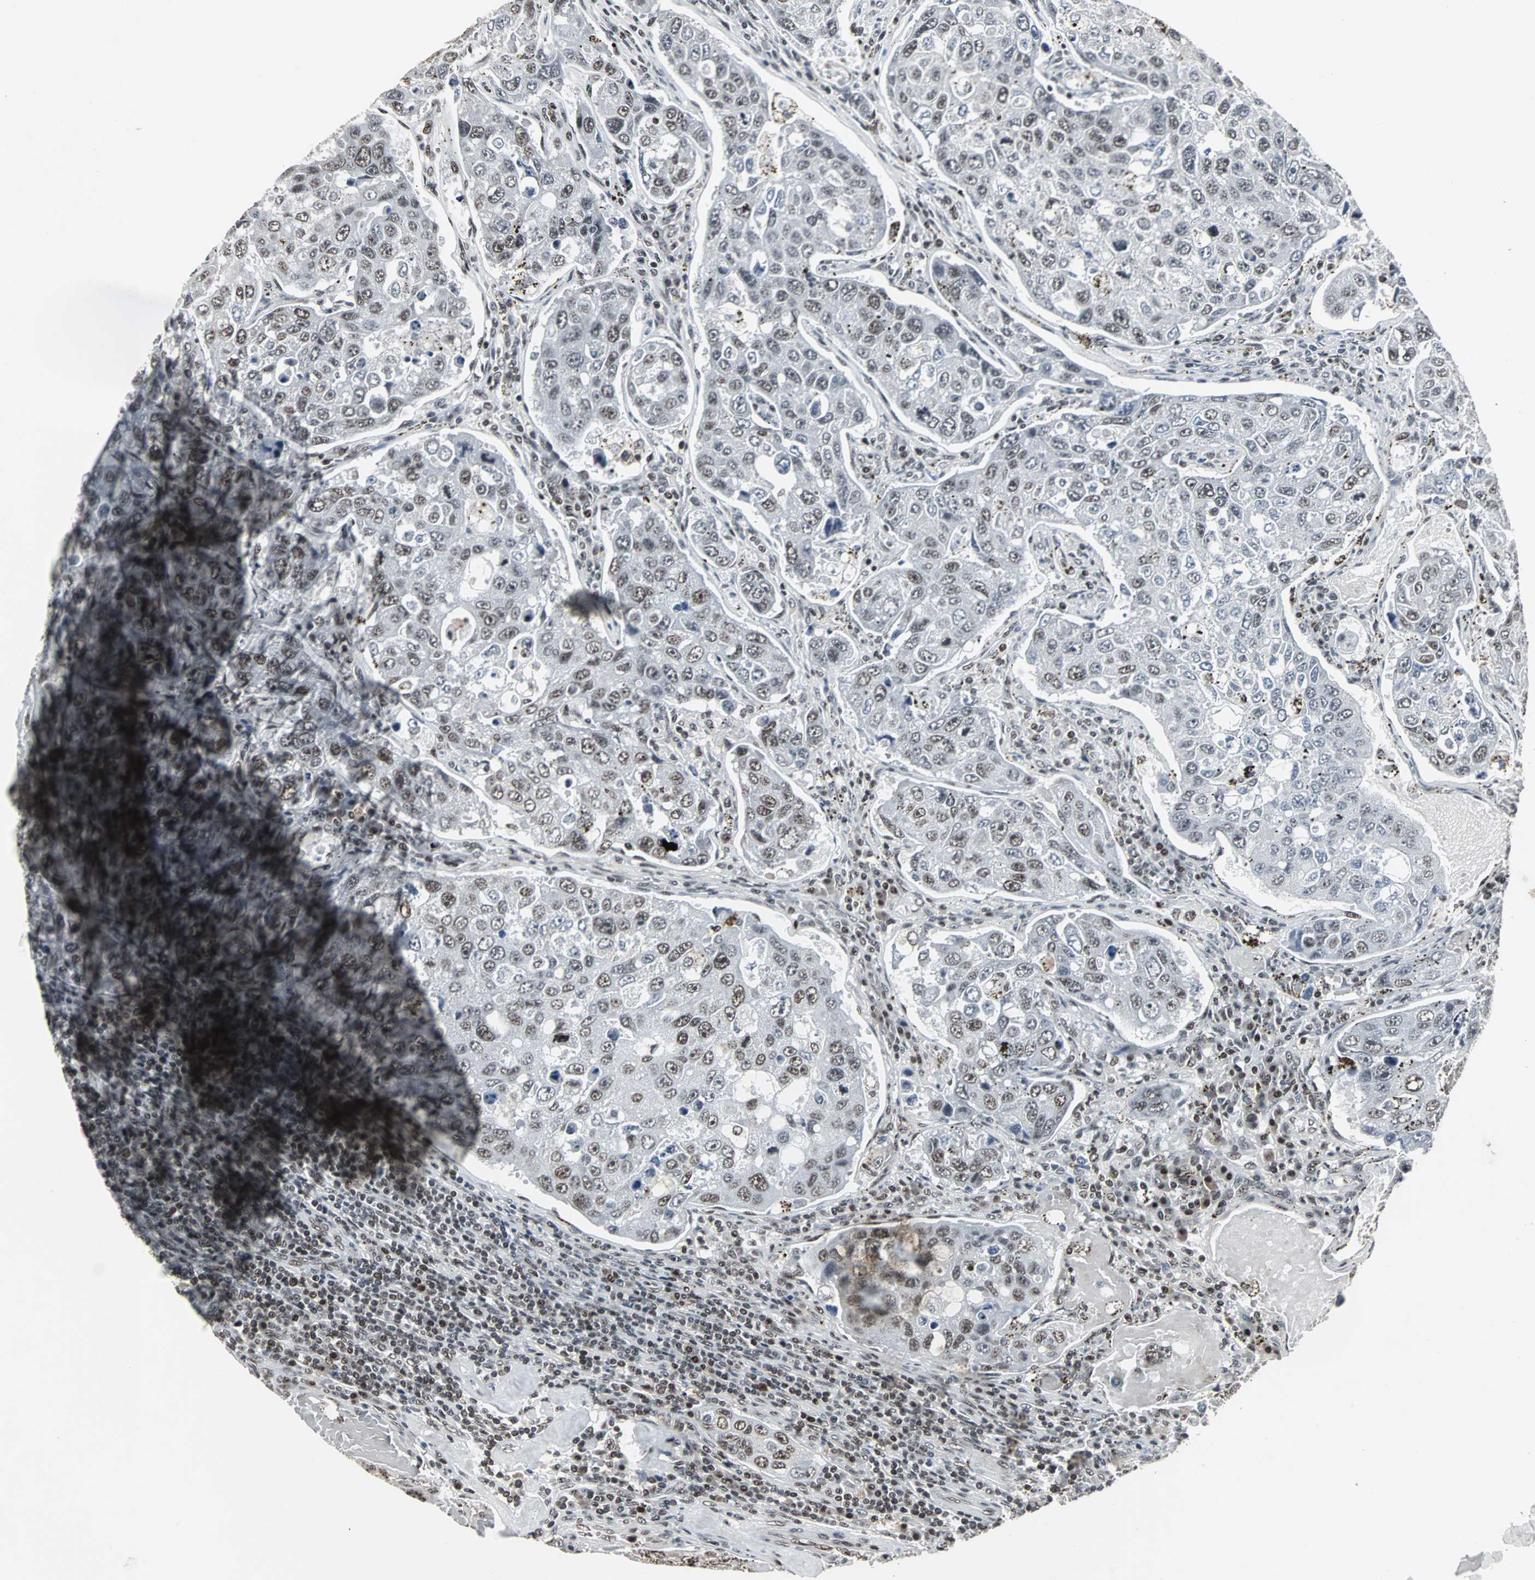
{"staining": {"intensity": "moderate", "quantity": "25%-75%", "location": "nuclear"}, "tissue": "urothelial cancer", "cell_type": "Tumor cells", "image_type": "cancer", "snomed": [{"axis": "morphology", "description": "Urothelial carcinoma, High grade"}, {"axis": "topography", "description": "Lymph node"}, {"axis": "topography", "description": "Urinary bladder"}], "caption": "Urothelial carcinoma (high-grade) stained for a protein (brown) reveals moderate nuclear positive positivity in approximately 25%-75% of tumor cells.", "gene": "PNKP", "patient": {"sex": "male", "age": 51}}